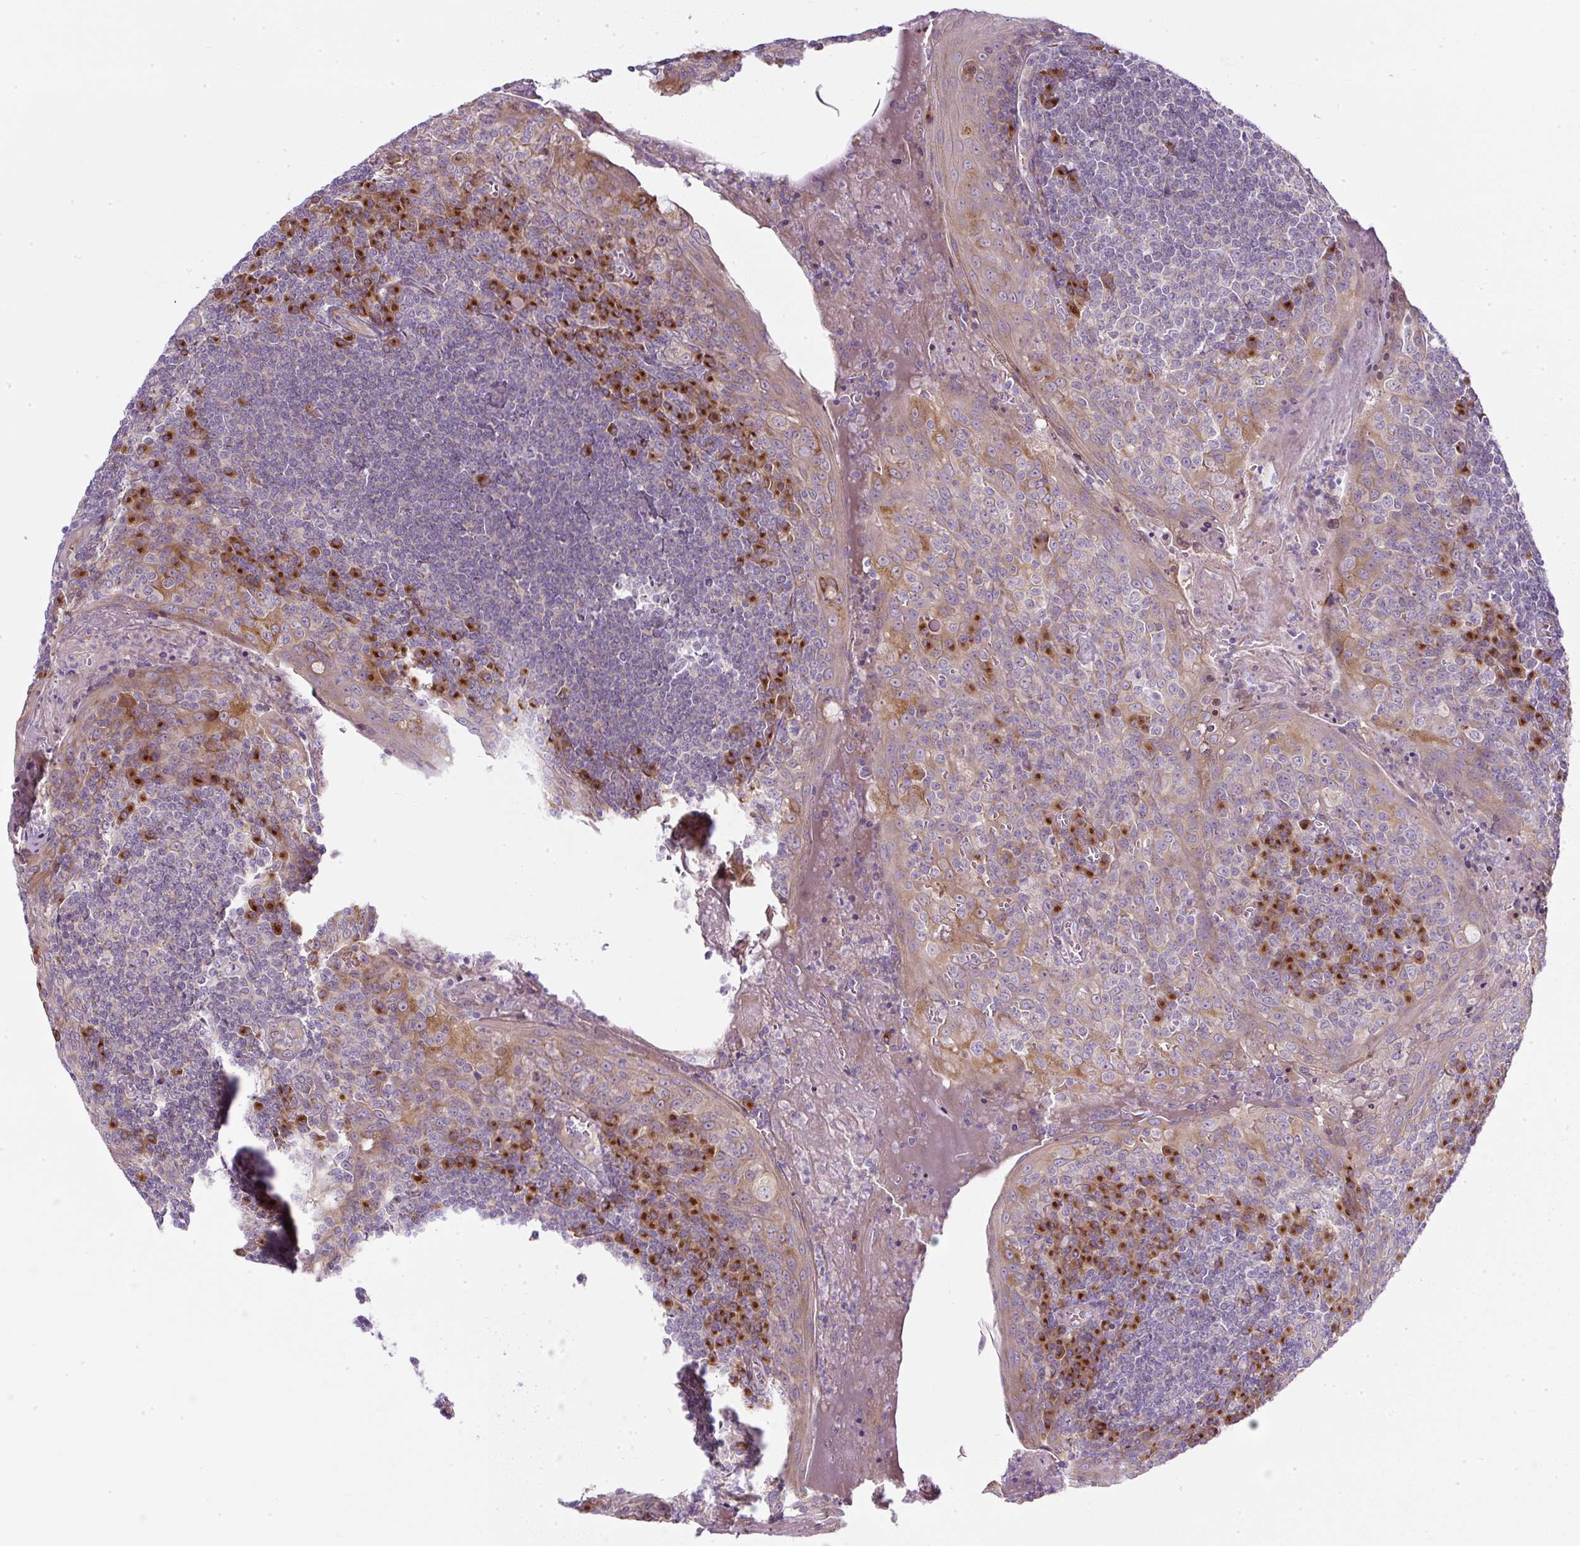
{"staining": {"intensity": "strong", "quantity": "<25%", "location": "cytoplasmic/membranous"}, "tissue": "tonsil", "cell_type": "Germinal center cells", "image_type": "normal", "snomed": [{"axis": "morphology", "description": "Normal tissue, NOS"}, {"axis": "topography", "description": "Tonsil"}], "caption": "An immunohistochemistry micrograph of normal tissue is shown. Protein staining in brown shows strong cytoplasmic/membranous positivity in tonsil within germinal center cells. Using DAB (3,3'-diaminobenzidine) (brown) and hematoxylin (blue) stains, captured at high magnification using brightfield microscopy.", "gene": "MLX", "patient": {"sex": "male", "age": 27}}